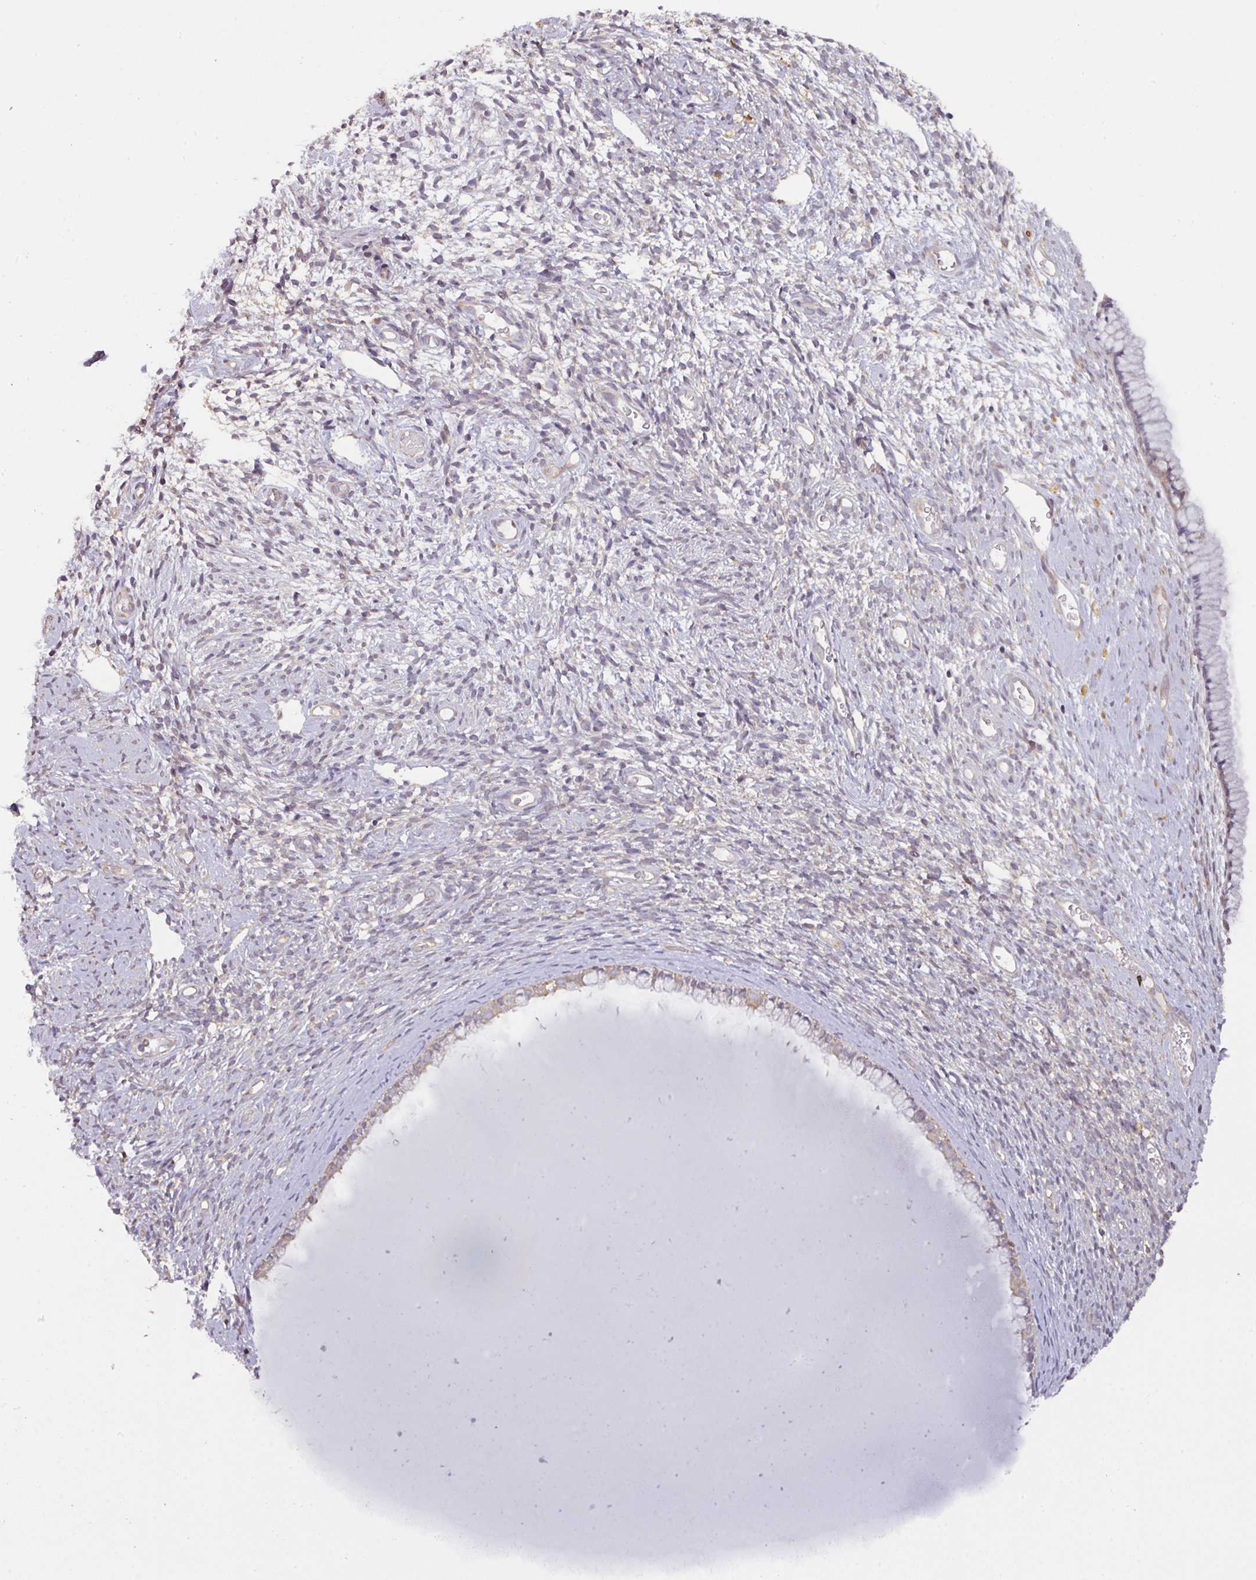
{"staining": {"intensity": "weak", "quantity": "25%-75%", "location": "cytoplasmic/membranous"}, "tissue": "cervix", "cell_type": "Glandular cells", "image_type": "normal", "snomed": [{"axis": "morphology", "description": "Normal tissue, NOS"}, {"axis": "topography", "description": "Cervix"}], "caption": "A brown stain shows weak cytoplasmic/membranous staining of a protein in glandular cells of benign human cervix. The protein of interest is stained brown, and the nuclei are stained in blue (DAB (3,3'-diaminobenzidine) IHC with brightfield microscopy, high magnification).", "gene": "CYFIP2", "patient": {"sex": "female", "age": 76}}